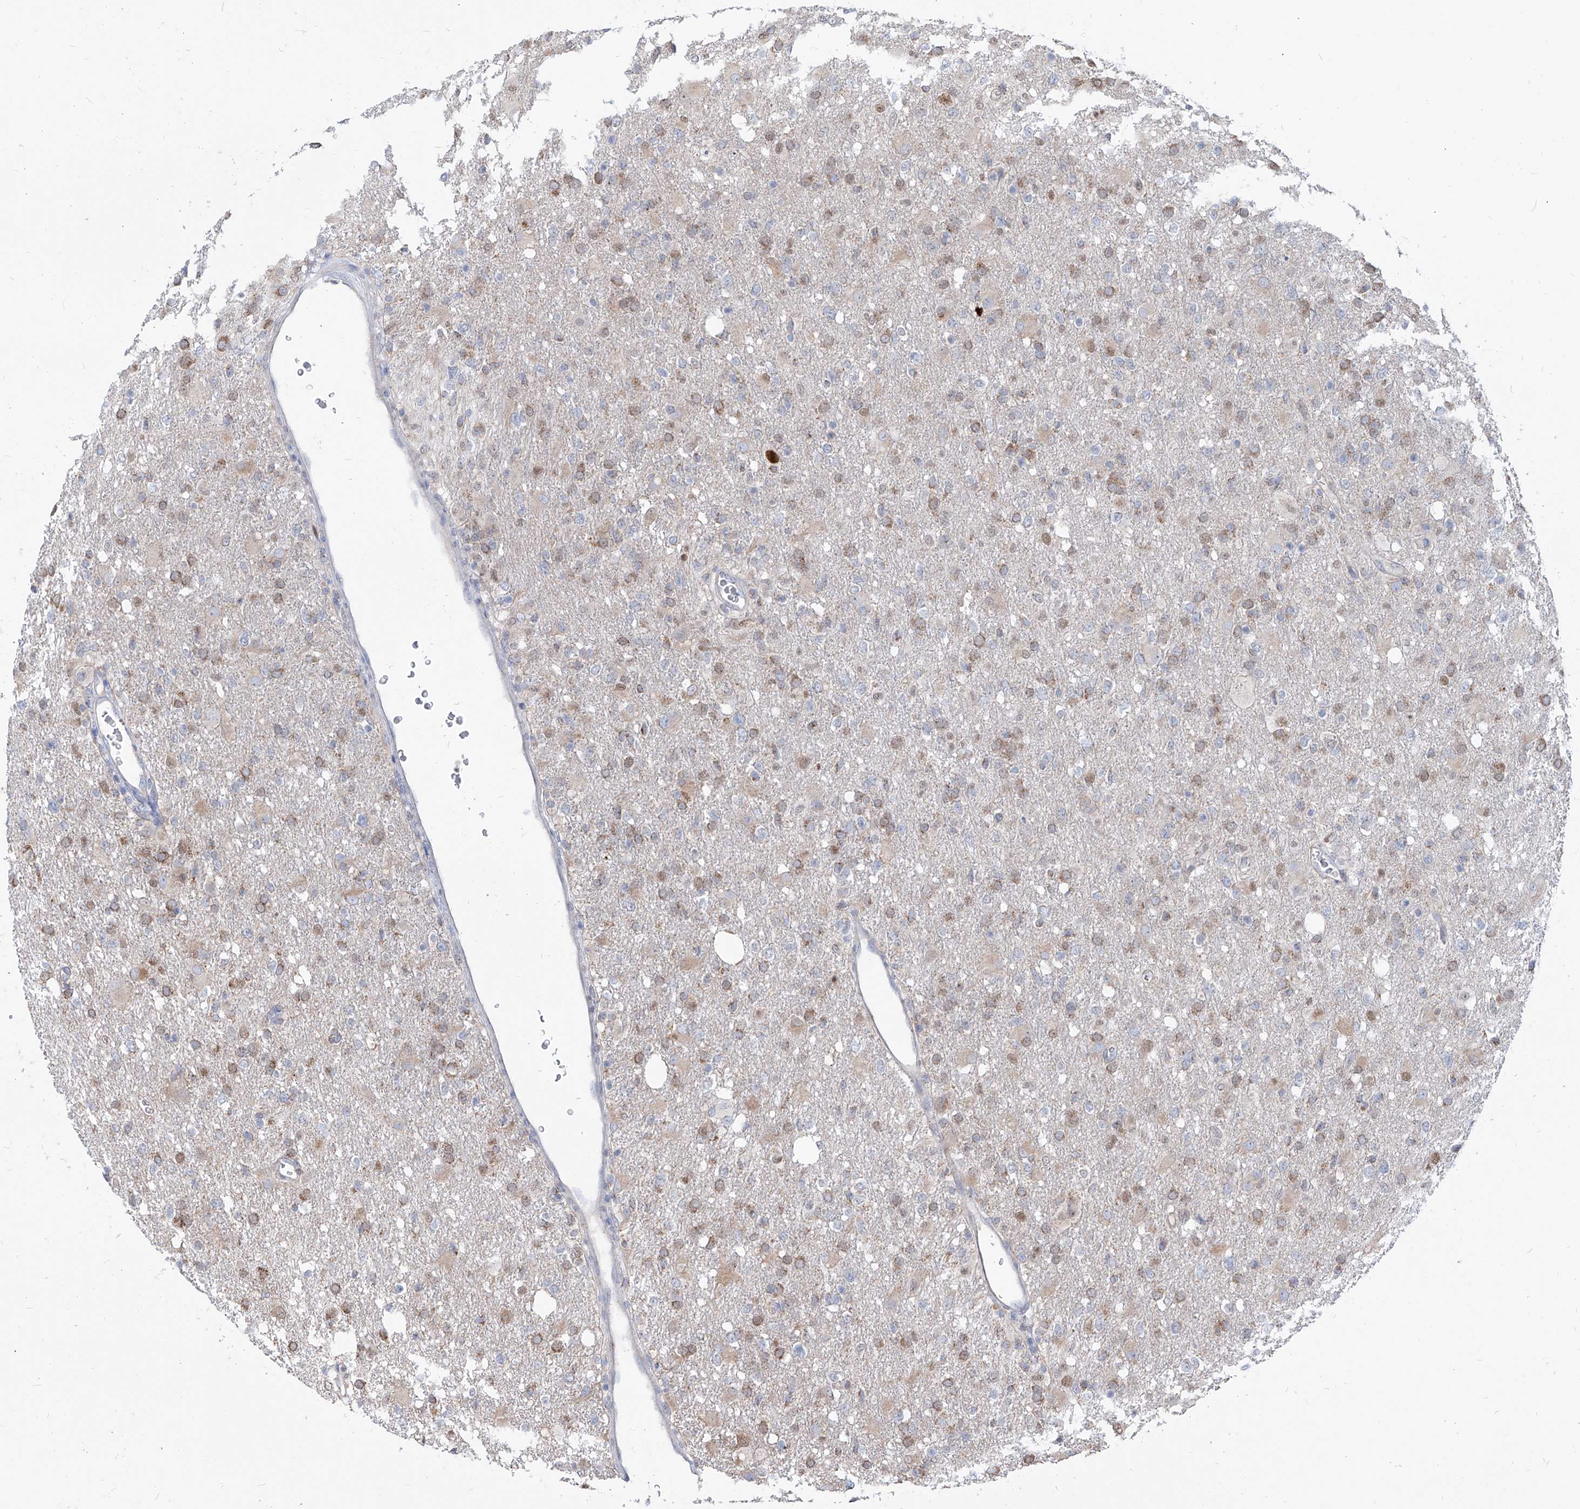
{"staining": {"intensity": "weak", "quantity": "25%-75%", "location": "cytoplasmic/membranous"}, "tissue": "glioma", "cell_type": "Tumor cells", "image_type": "cancer", "snomed": [{"axis": "morphology", "description": "Glioma, malignant, High grade"}, {"axis": "topography", "description": "Brain"}], "caption": "Brown immunohistochemical staining in human malignant high-grade glioma reveals weak cytoplasmic/membranous positivity in approximately 25%-75% of tumor cells. The staining was performed using DAB to visualize the protein expression in brown, while the nuclei were stained in blue with hematoxylin (Magnification: 20x).", "gene": "AGPS", "patient": {"sex": "female", "age": 57}}